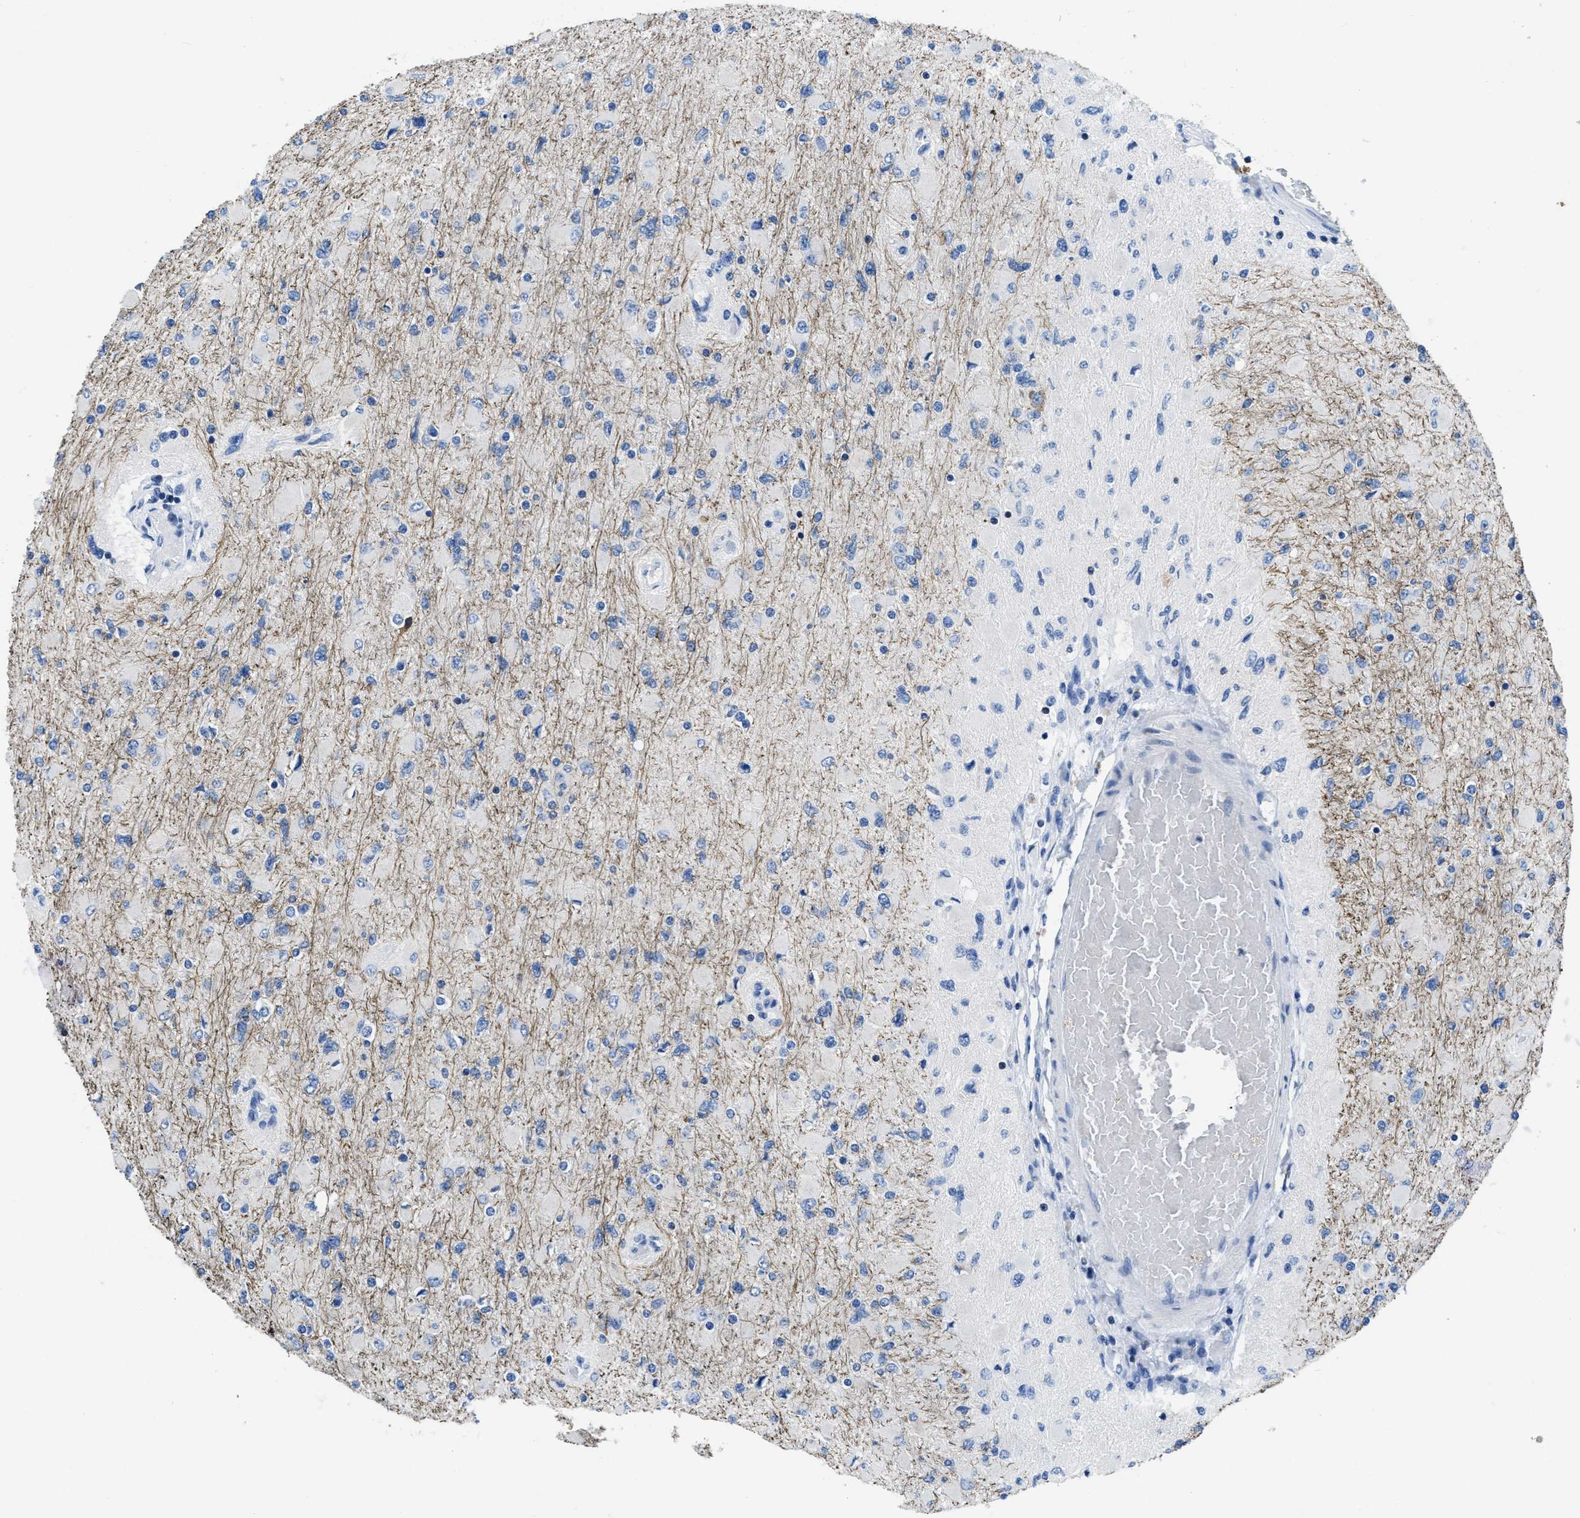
{"staining": {"intensity": "negative", "quantity": "none", "location": "none"}, "tissue": "glioma", "cell_type": "Tumor cells", "image_type": "cancer", "snomed": [{"axis": "morphology", "description": "Glioma, malignant, High grade"}, {"axis": "topography", "description": "Cerebral cortex"}], "caption": "Micrograph shows no significant protein positivity in tumor cells of glioma.", "gene": "ITGA3", "patient": {"sex": "female", "age": 36}}